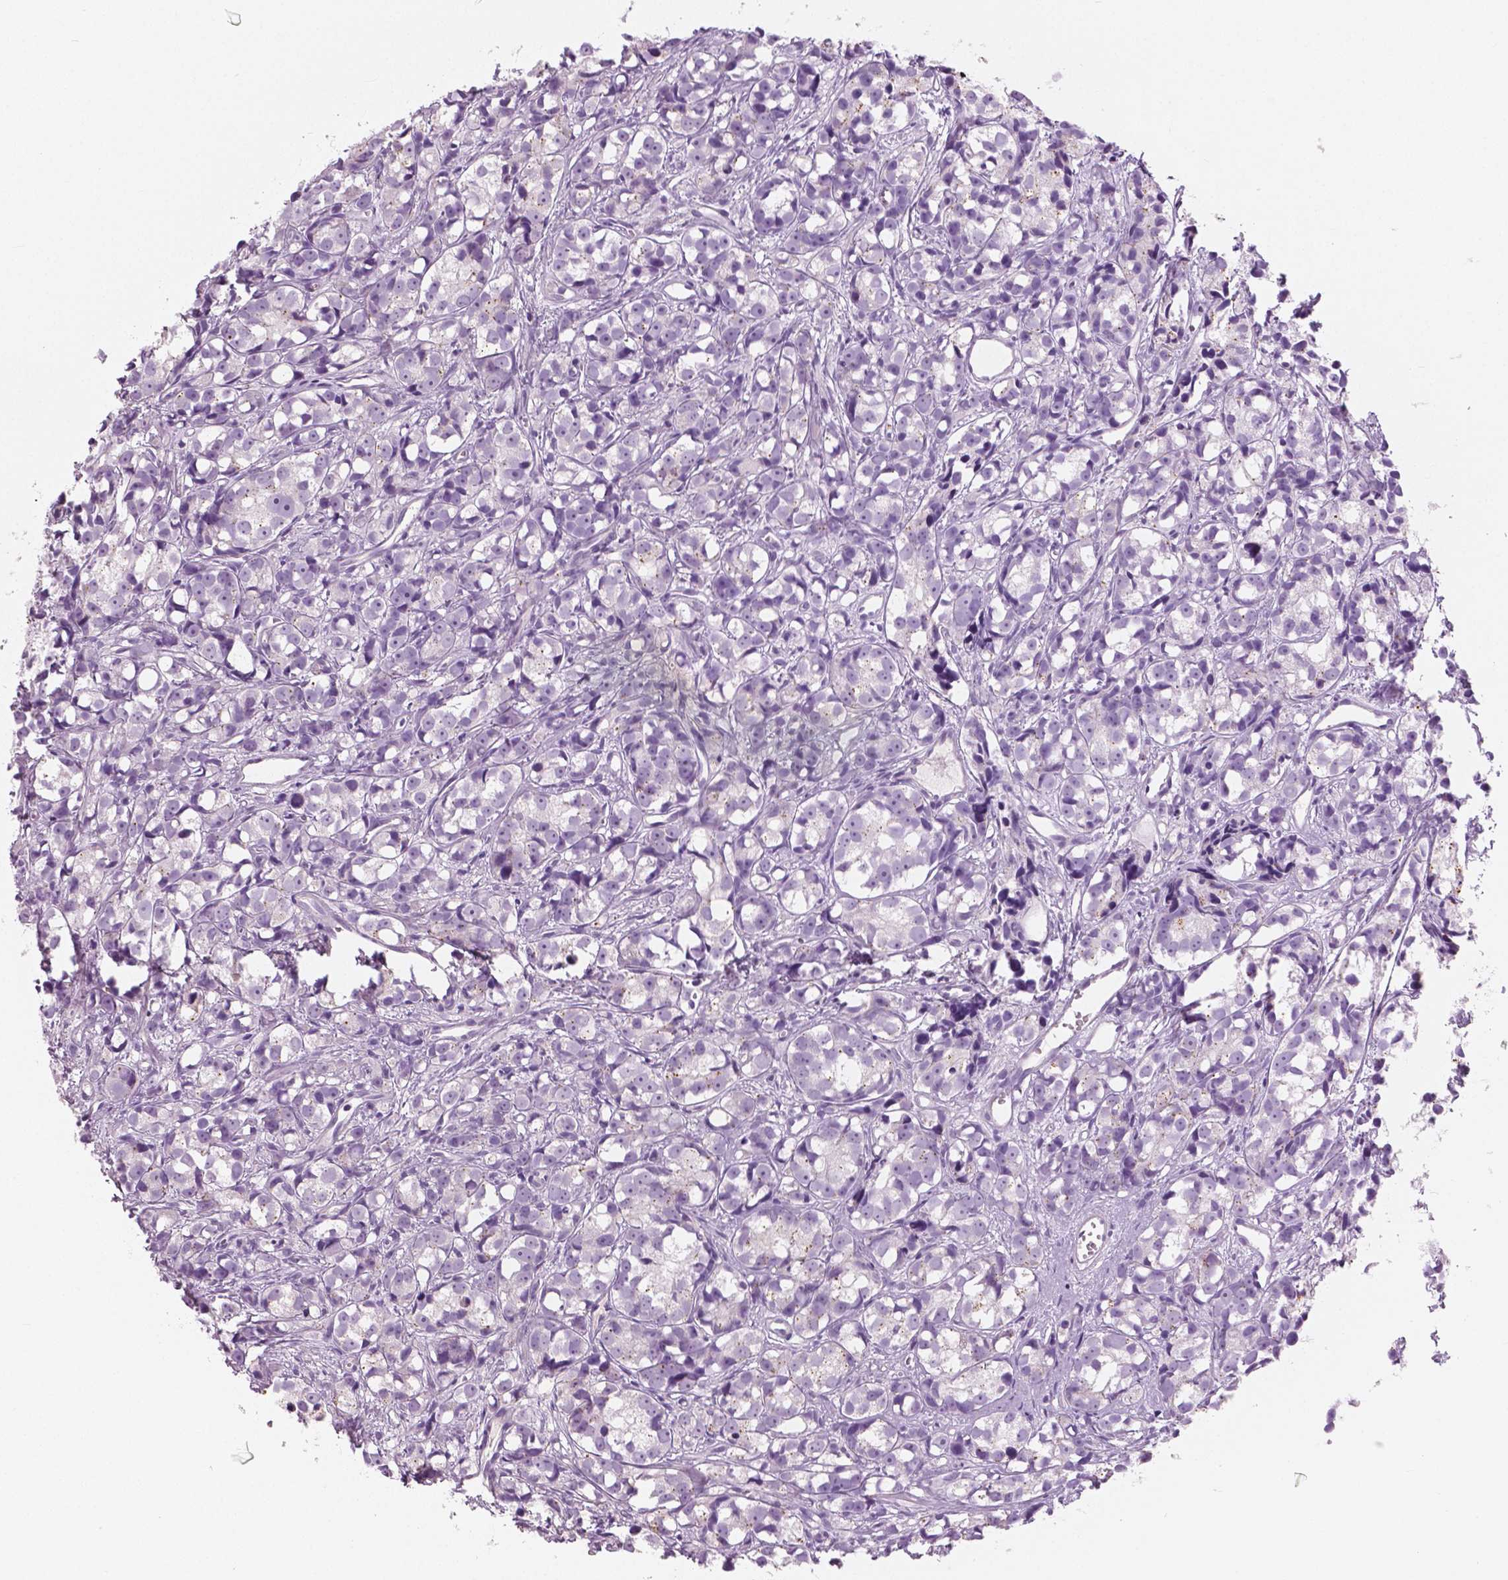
{"staining": {"intensity": "negative", "quantity": "none", "location": "none"}, "tissue": "prostate cancer", "cell_type": "Tumor cells", "image_type": "cancer", "snomed": [{"axis": "morphology", "description": "Adenocarcinoma, High grade"}, {"axis": "topography", "description": "Prostate"}], "caption": "Immunohistochemistry (IHC) of prostate cancer shows no staining in tumor cells.", "gene": "GALM", "patient": {"sex": "male", "age": 77}}